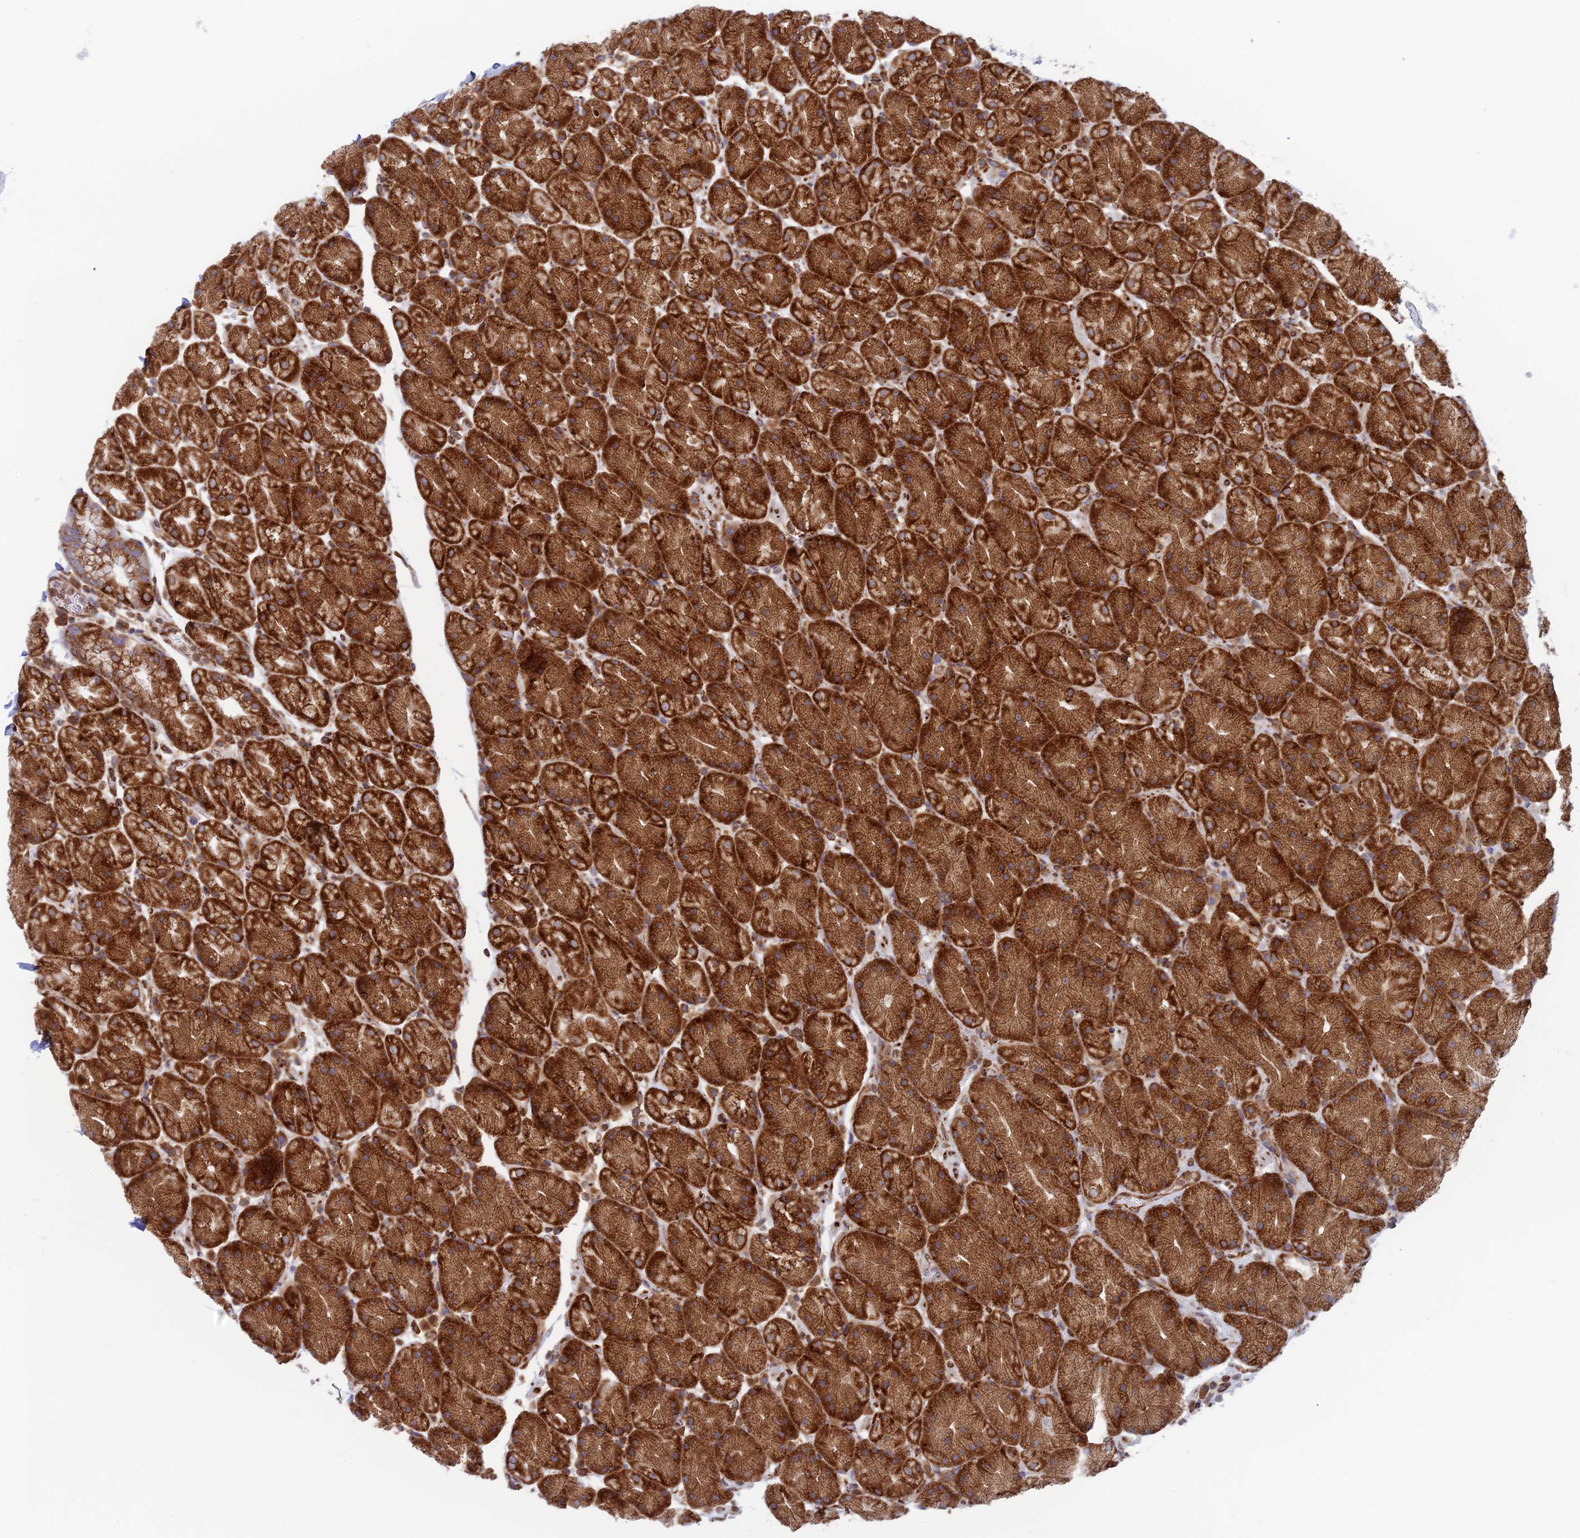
{"staining": {"intensity": "strong", "quantity": ">75%", "location": "cytoplasmic/membranous"}, "tissue": "stomach", "cell_type": "Glandular cells", "image_type": "normal", "snomed": [{"axis": "morphology", "description": "Normal tissue, NOS"}, {"axis": "topography", "description": "Stomach, upper"}, {"axis": "topography", "description": "Stomach, lower"}], "caption": "A photomicrograph of stomach stained for a protein exhibits strong cytoplasmic/membranous brown staining in glandular cells. (Brightfield microscopy of DAB IHC at high magnification).", "gene": "CCDC69", "patient": {"sex": "male", "age": 67}}